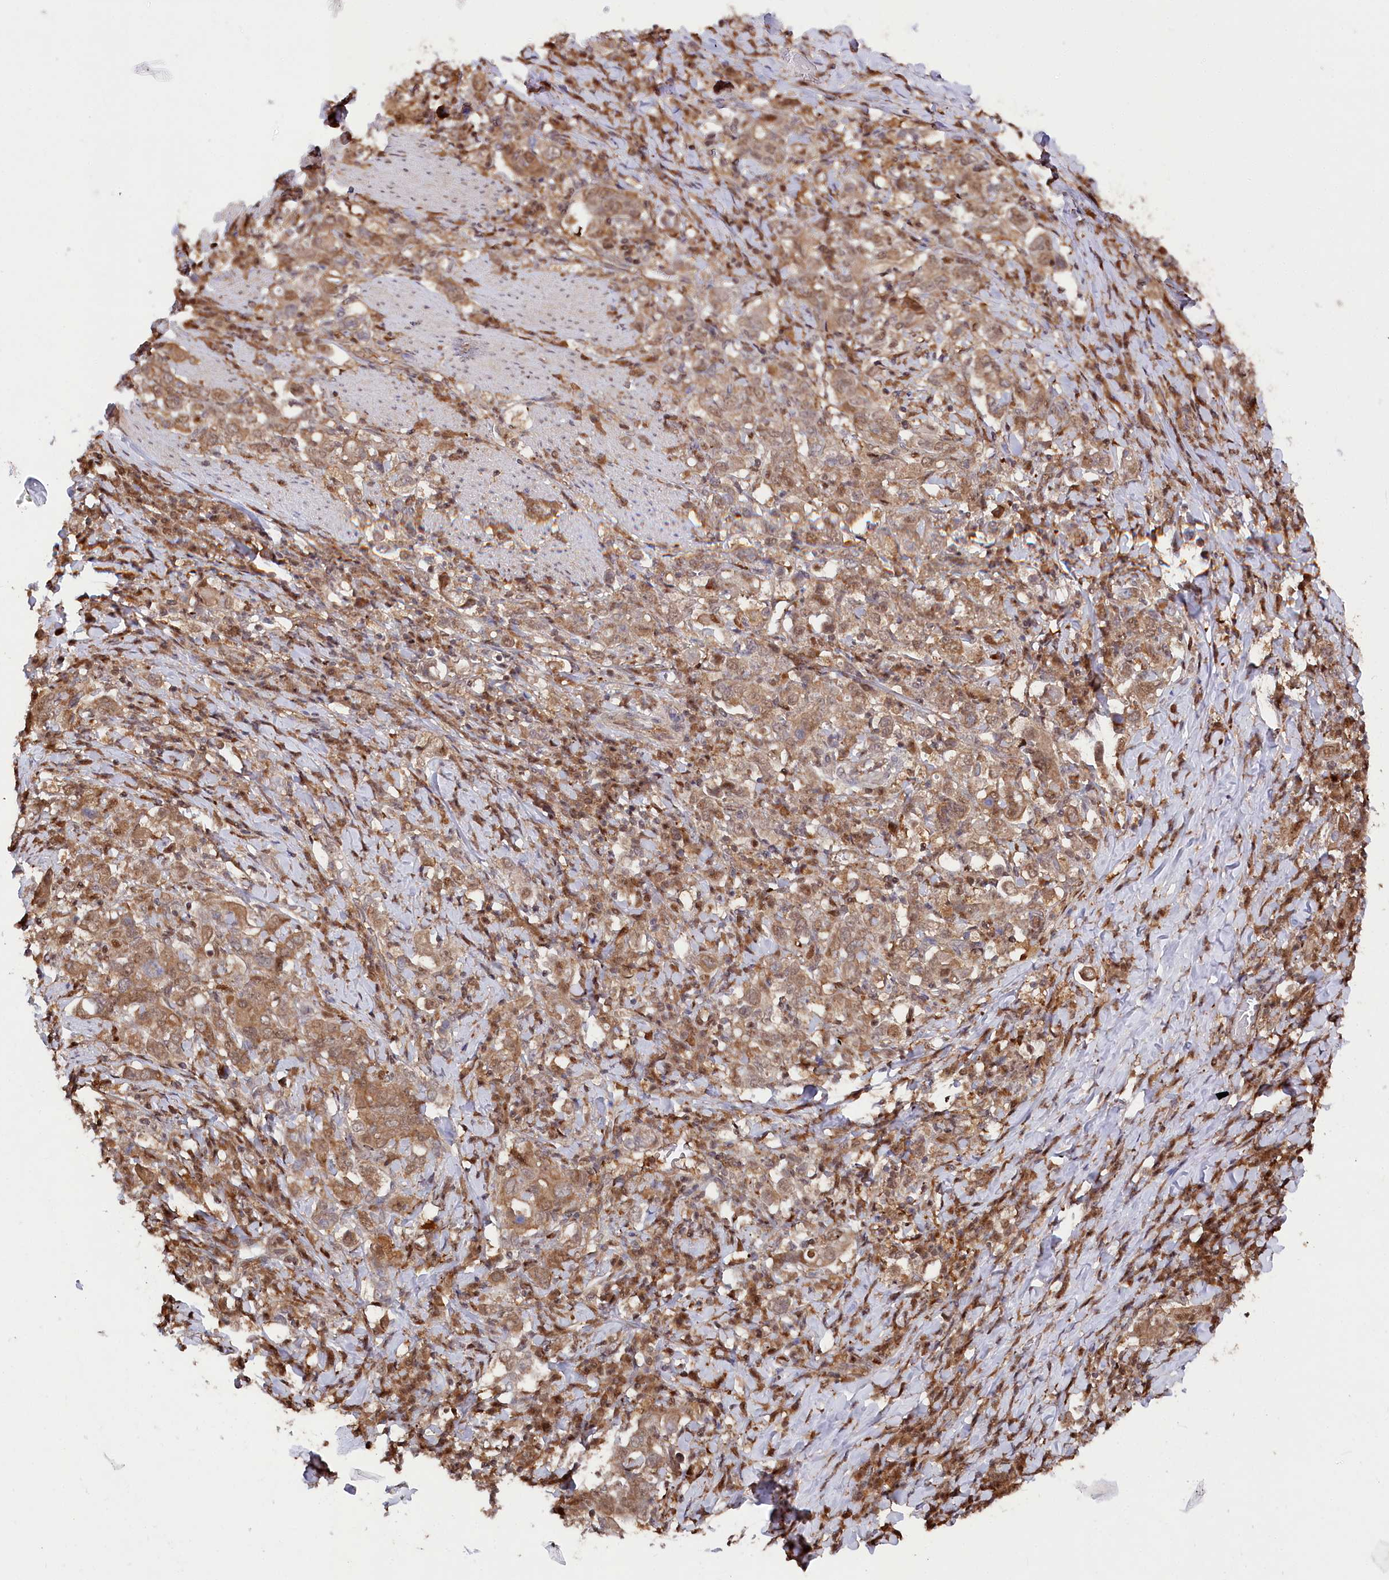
{"staining": {"intensity": "moderate", "quantity": ">75%", "location": "cytoplasmic/membranous,nuclear"}, "tissue": "stomach cancer", "cell_type": "Tumor cells", "image_type": "cancer", "snomed": [{"axis": "morphology", "description": "Adenocarcinoma, NOS"}, {"axis": "topography", "description": "Stomach, upper"}], "caption": "Approximately >75% of tumor cells in human stomach adenocarcinoma display moderate cytoplasmic/membranous and nuclear protein staining as visualized by brown immunohistochemical staining.", "gene": "PSMA1", "patient": {"sex": "male", "age": 62}}